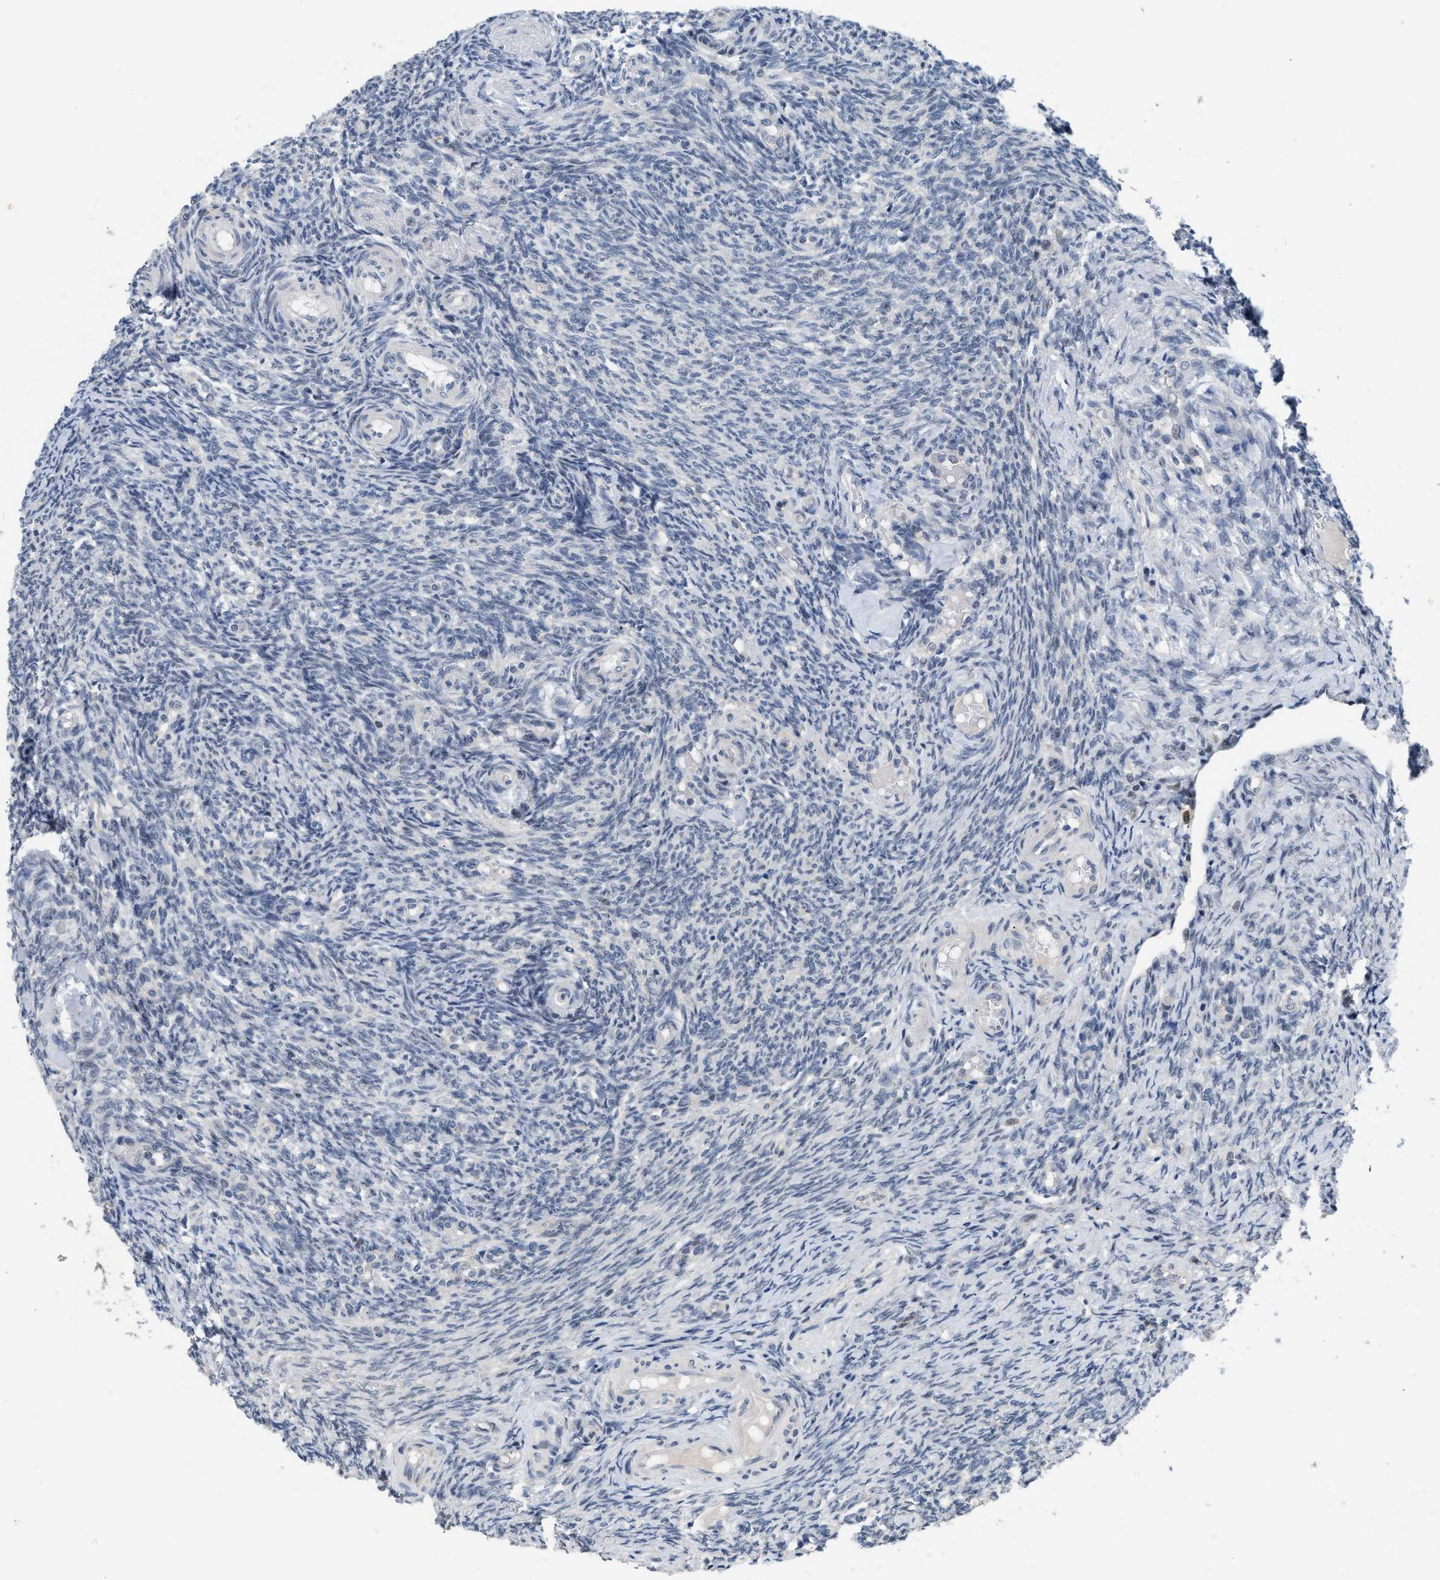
{"staining": {"intensity": "weak", "quantity": ">75%", "location": "cytoplasmic/membranous"}, "tissue": "ovary", "cell_type": "Follicle cells", "image_type": "normal", "snomed": [{"axis": "morphology", "description": "Normal tissue, NOS"}, {"axis": "topography", "description": "Ovary"}], "caption": "A low amount of weak cytoplasmic/membranous staining is seen in approximately >75% of follicle cells in unremarkable ovary. (Stains: DAB in brown, nuclei in blue, Microscopy: brightfield microscopy at high magnification).", "gene": "TXNRD3", "patient": {"sex": "female", "age": 41}}